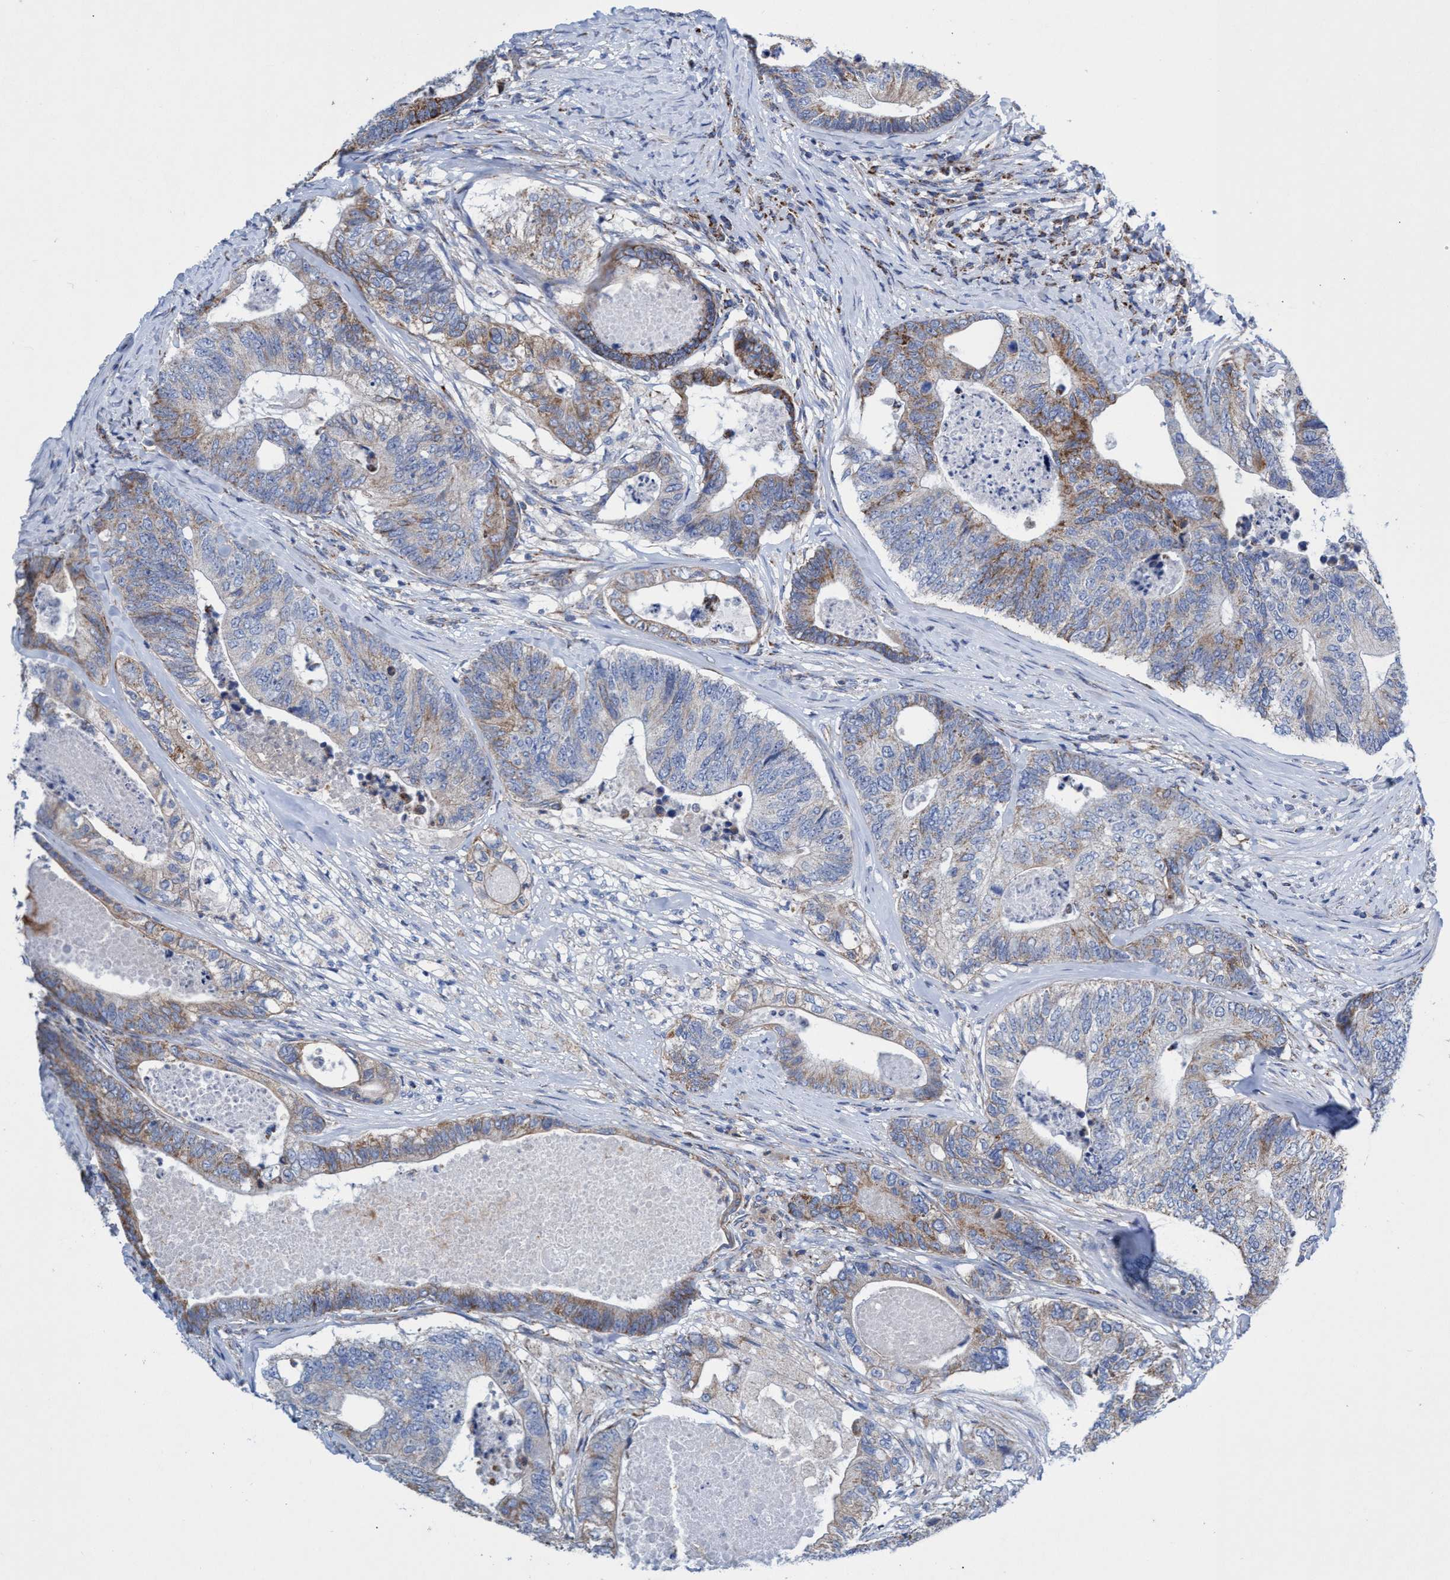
{"staining": {"intensity": "moderate", "quantity": "25%-75%", "location": "cytoplasmic/membranous"}, "tissue": "colorectal cancer", "cell_type": "Tumor cells", "image_type": "cancer", "snomed": [{"axis": "morphology", "description": "Adenocarcinoma, NOS"}, {"axis": "topography", "description": "Colon"}], "caption": "Immunohistochemical staining of colorectal cancer (adenocarcinoma) demonstrates medium levels of moderate cytoplasmic/membranous staining in about 25%-75% of tumor cells. (brown staining indicates protein expression, while blue staining denotes nuclei).", "gene": "ZNF750", "patient": {"sex": "female", "age": 67}}